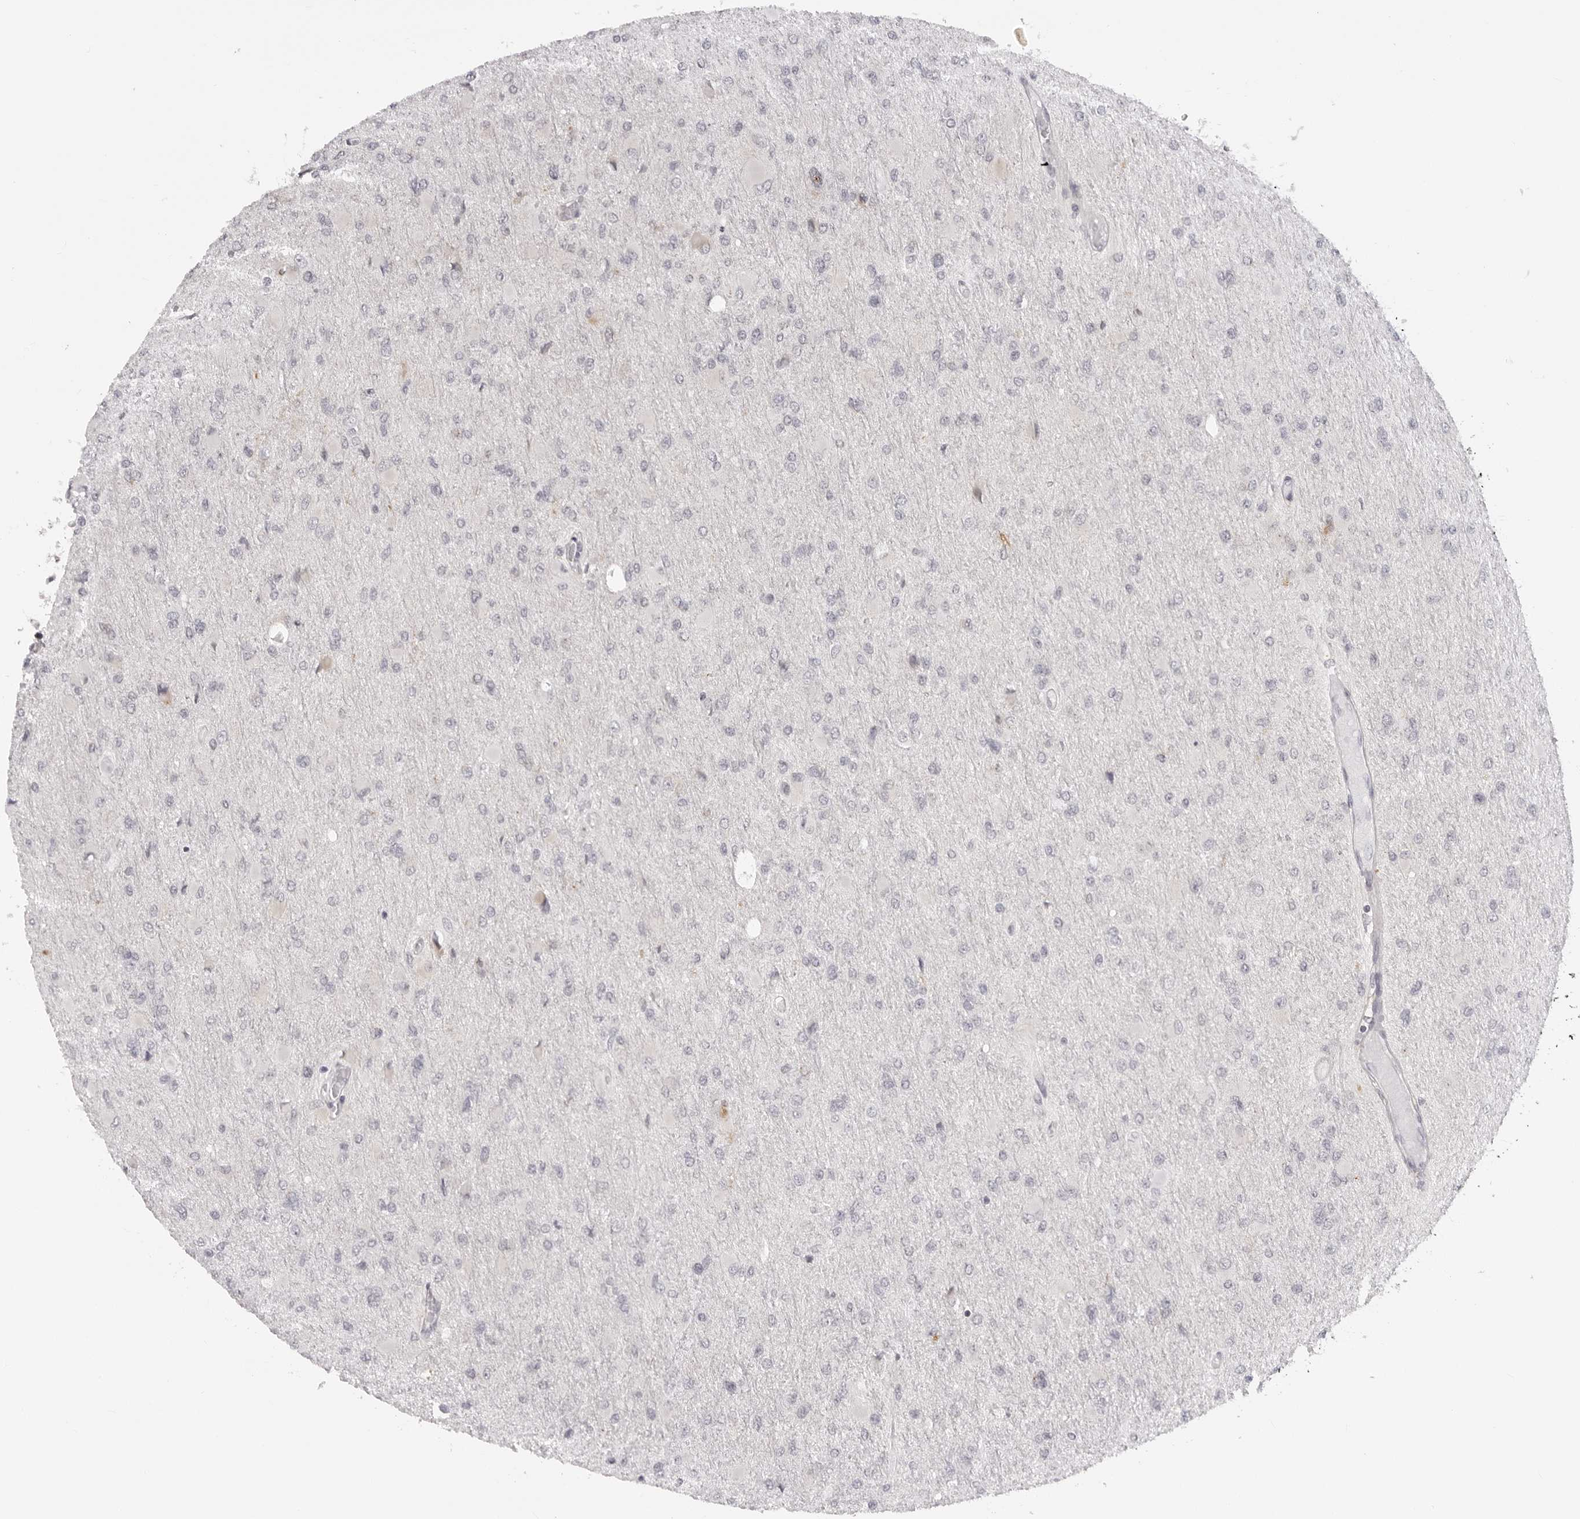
{"staining": {"intensity": "negative", "quantity": "none", "location": "none"}, "tissue": "glioma", "cell_type": "Tumor cells", "image_type": "cancer", "snomed": [{"axis": "morphology", "description": "Glioma, malignant, High grade"}, {"axis": "topography", "description": "Cerebral cortex"}], "caption": "Tumor cells show no significant protein staining in glioma.", "gene": "SUGCT", "patient": {"sex": "female", "age": 36}}